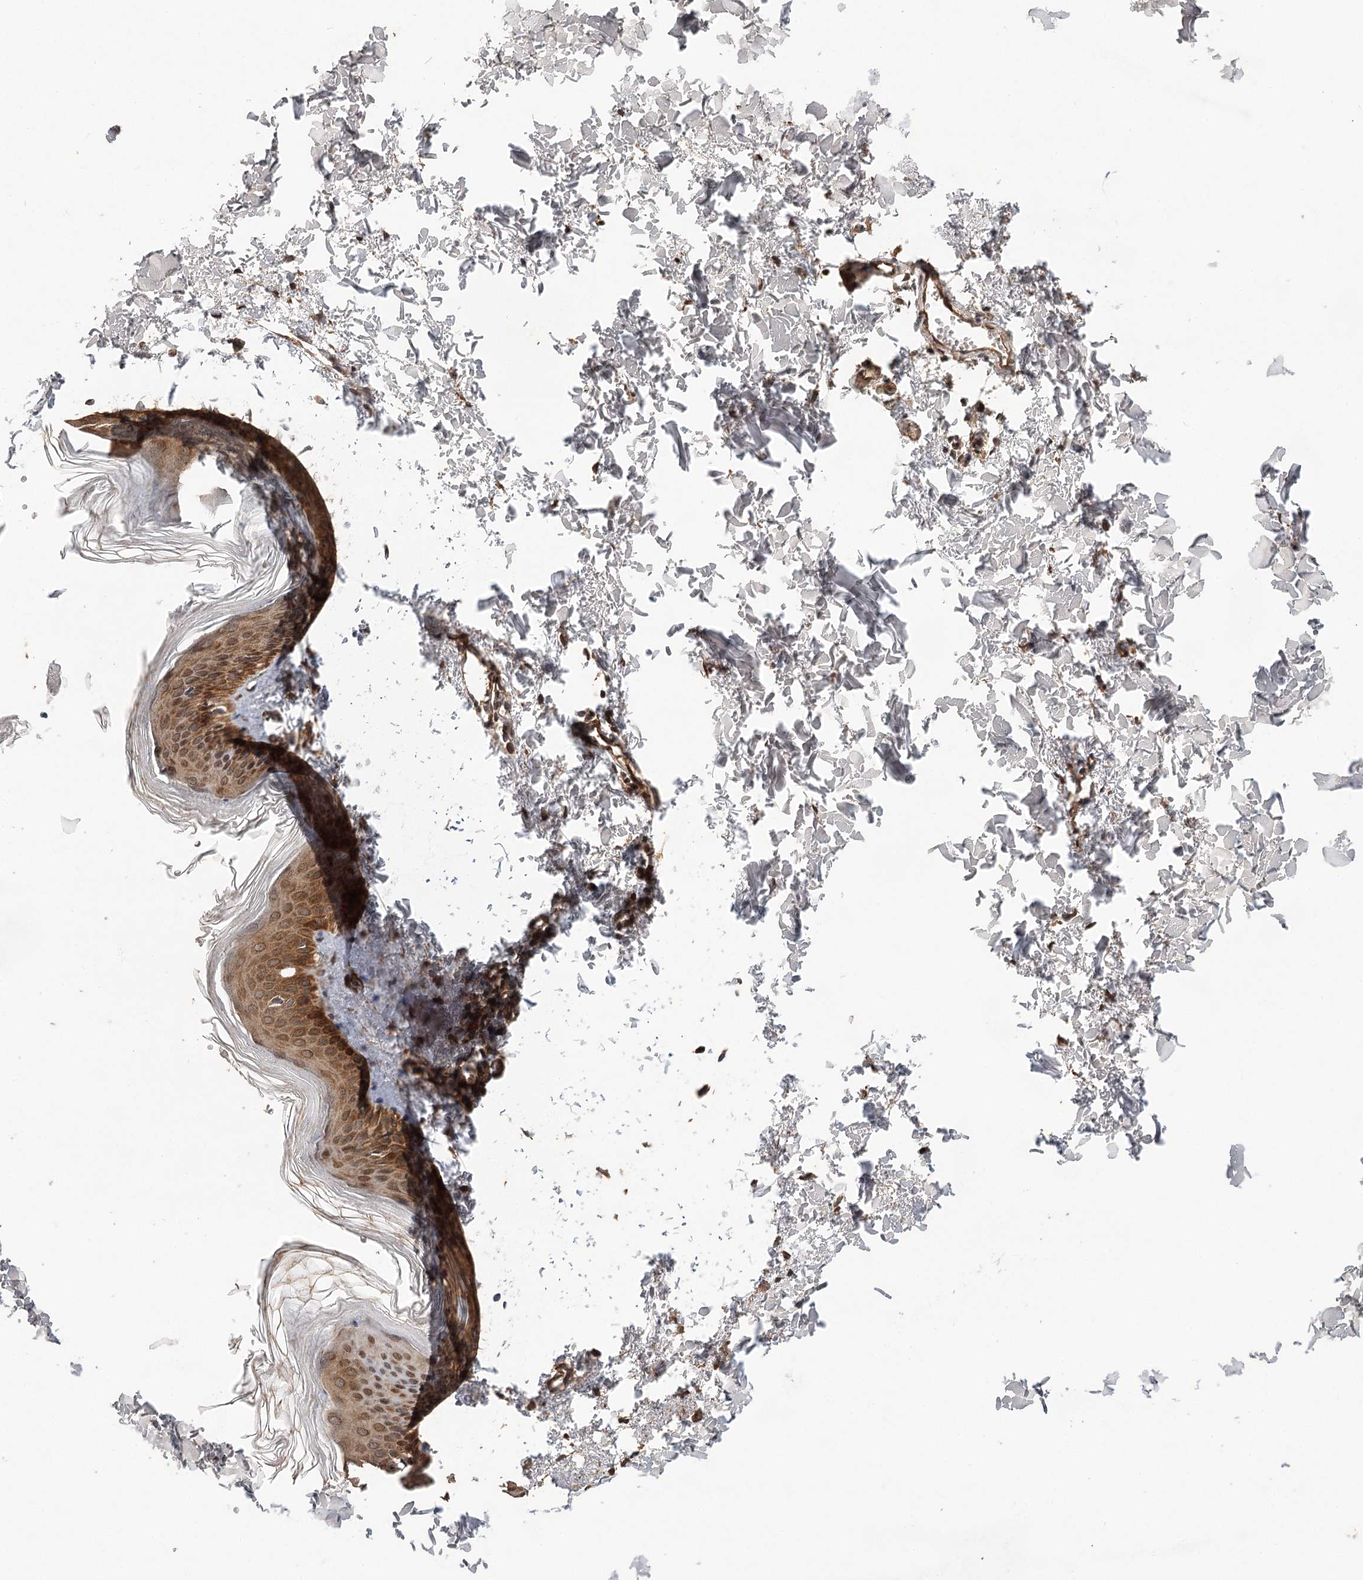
{"staining": {"intensity": "moderate", "quantity": ">75%", "location": "cytoplasmic/membranous,nuclear"}, "tissue": "skin", "cell_type": "Keratinocytes", "image_type": "normal", "snomed": [{"axis": "morphology", "description": "Normal tissue, NOS"}, {"axis": "topography", "description": "Skin"}], "caption": "Skin stained with IHC displays moderate cytoplasmic/membranous,nuclear expression in approximately >75% of keratinocytes.", "gene": "LSS", "patient": {"sex": "female", "age": 27}}